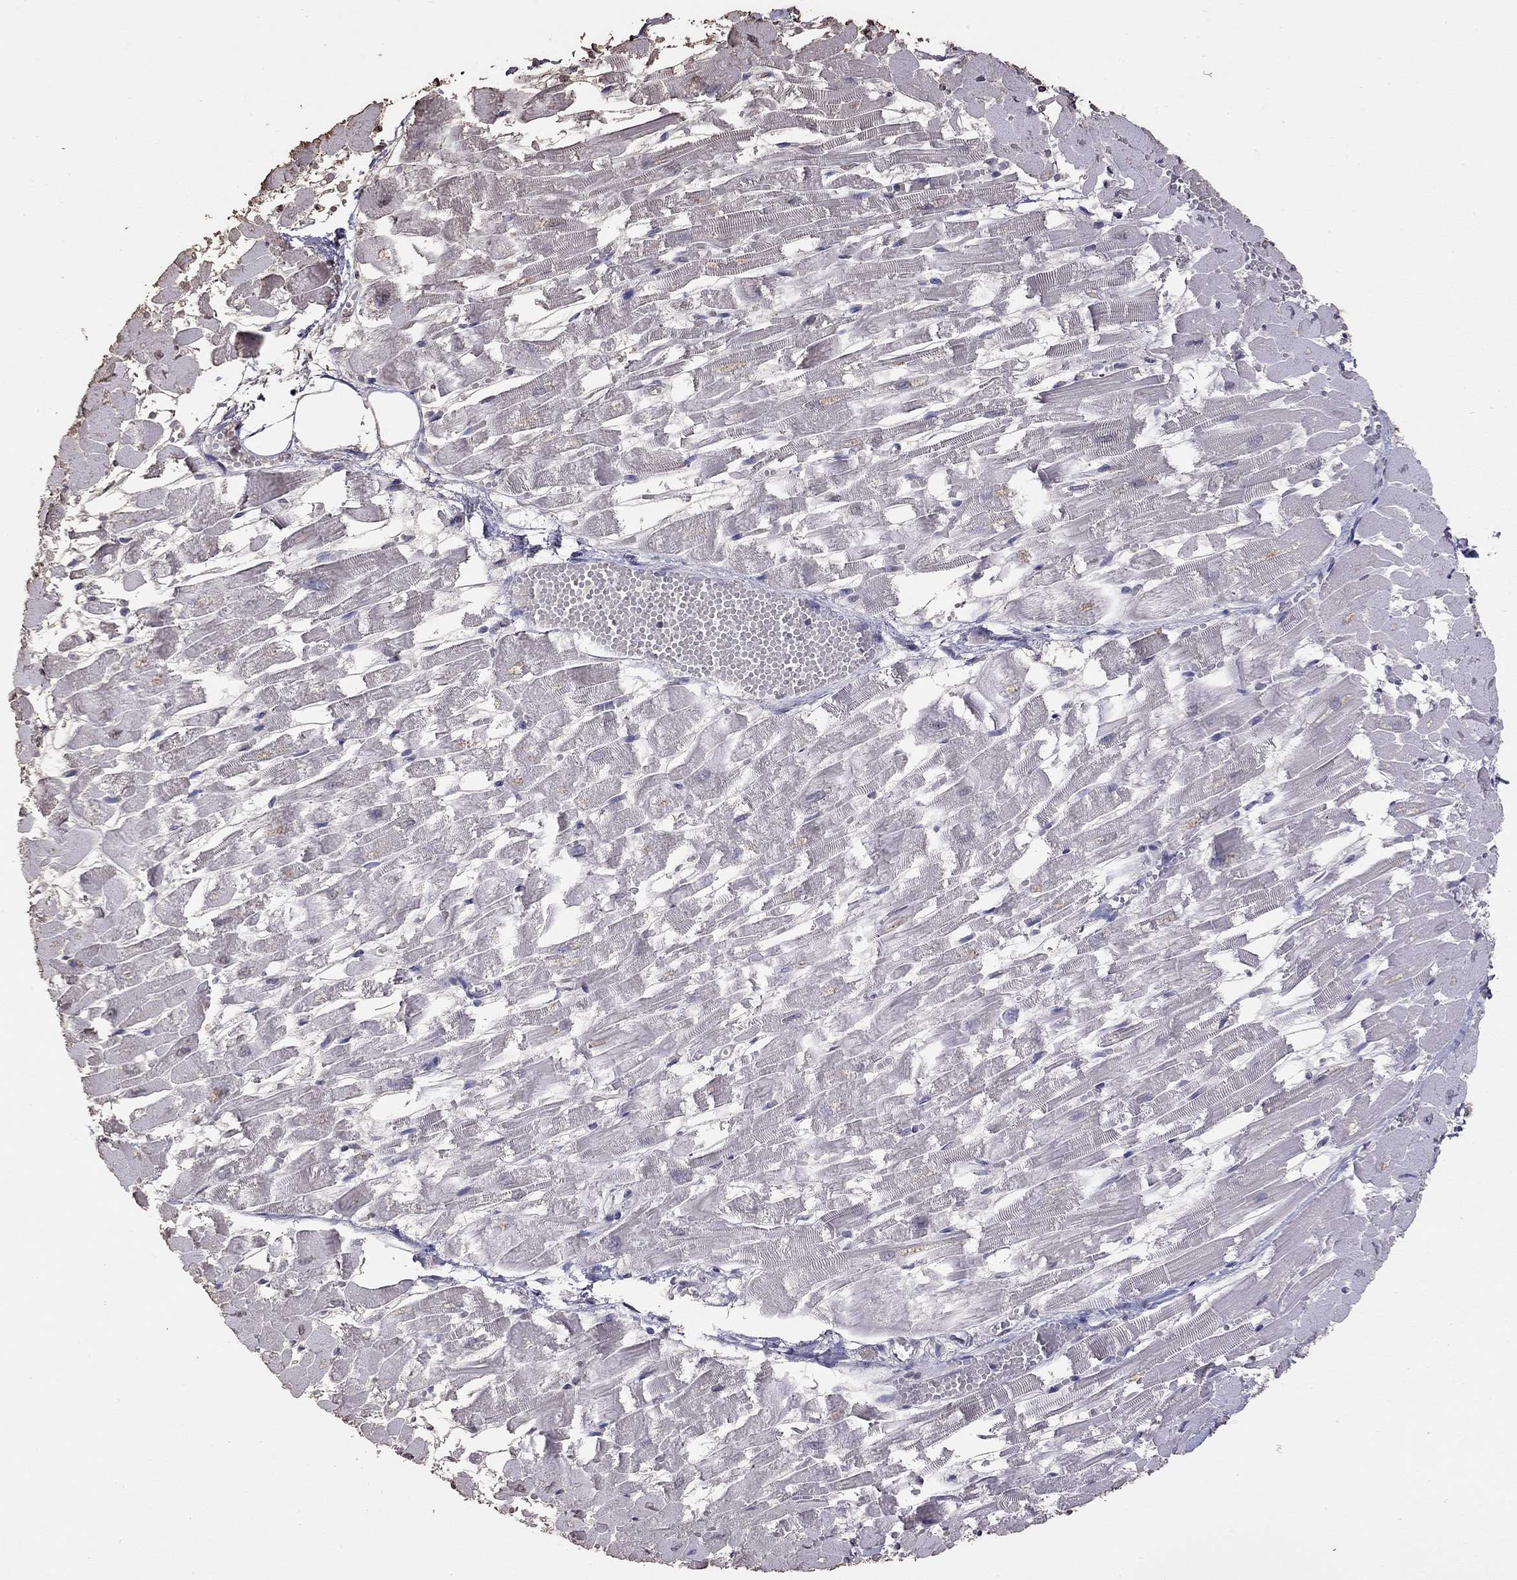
{"staining": {"intensity": "negative", "quantity": "none", "location": "none"}, "tissue": "heart muscle", "cell_type": "Cardiomyocytes", "image_type": "normal", "snomed": [{"axis": "morphology", "description": "Normal tissue, NOS"}, {"axis": "topography", "description": "Heart"}], "caption": "Immunohistochemistry image of unremarkable heart muscle stained for a protein (brown), which reveals no staining in cardiomyocytes. The staining was performed using DAB (3,3'-diaminobenzidine) to visualize the protein expression in brown, while the nuclei were stained in blue with hematoxylin (Magnification: 20x).", "gene": "SUN3", "patient": {"sex": "female", "age": 52}}